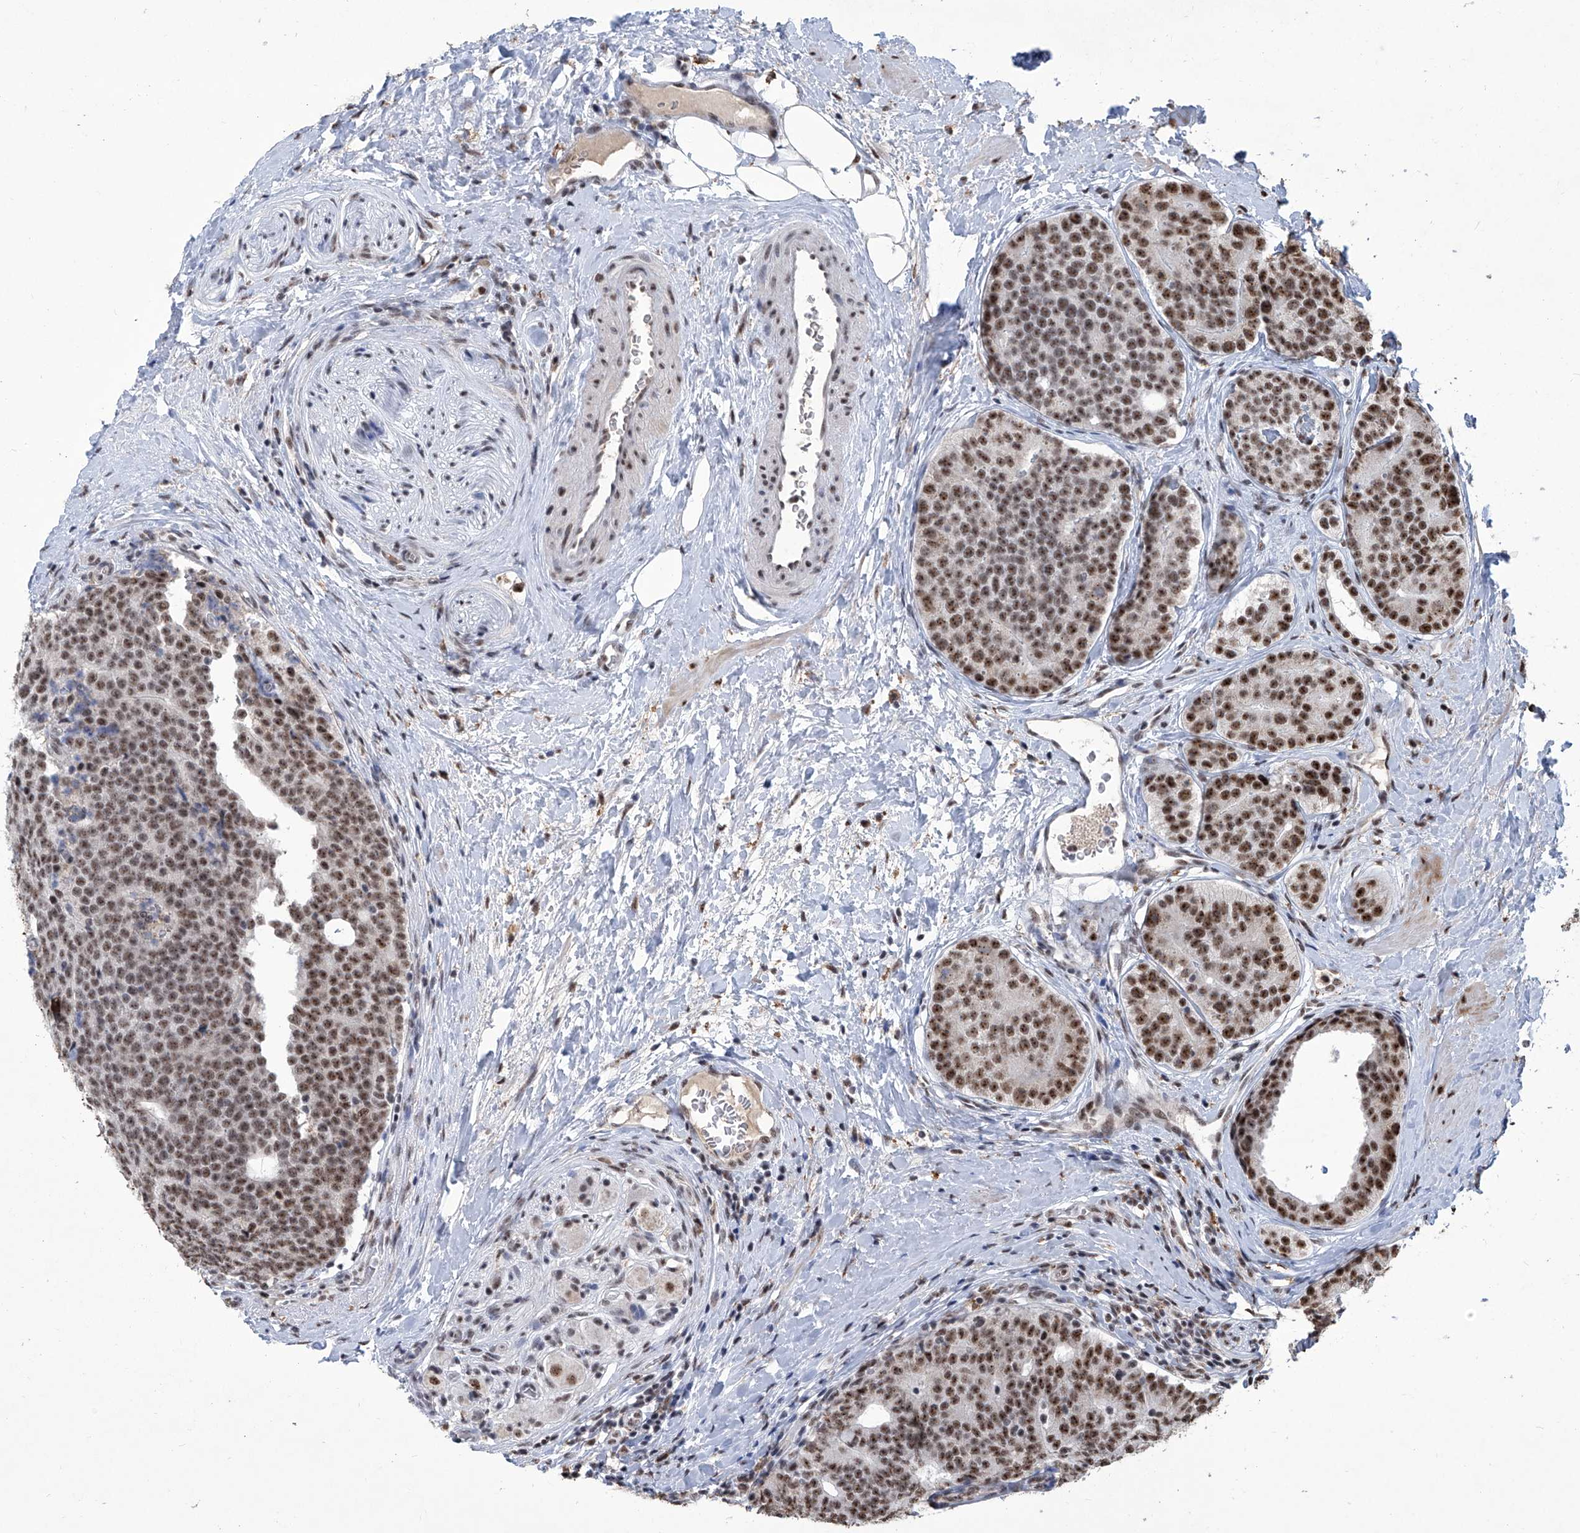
{"staining": {"intensity": "moderate", "quantity": ">75%", "location": "nuclear"}, "tissue": "prostate cancer", "cell_type": "Tumor cells", "image_type": "cancer", "snomed": [{"axis": "morphology", "description": "Adenocarcinoma, High grade"}, {"axis": "topography", "description": "Prostate"}], "caption": "Protein staining shows moderate nuclear positivity in approximately >75% of tumor cells in high-grade adenocarcinoma (prostate).", "gene": "FBXL4", "patient": {"sex": "male", "age": 56}}